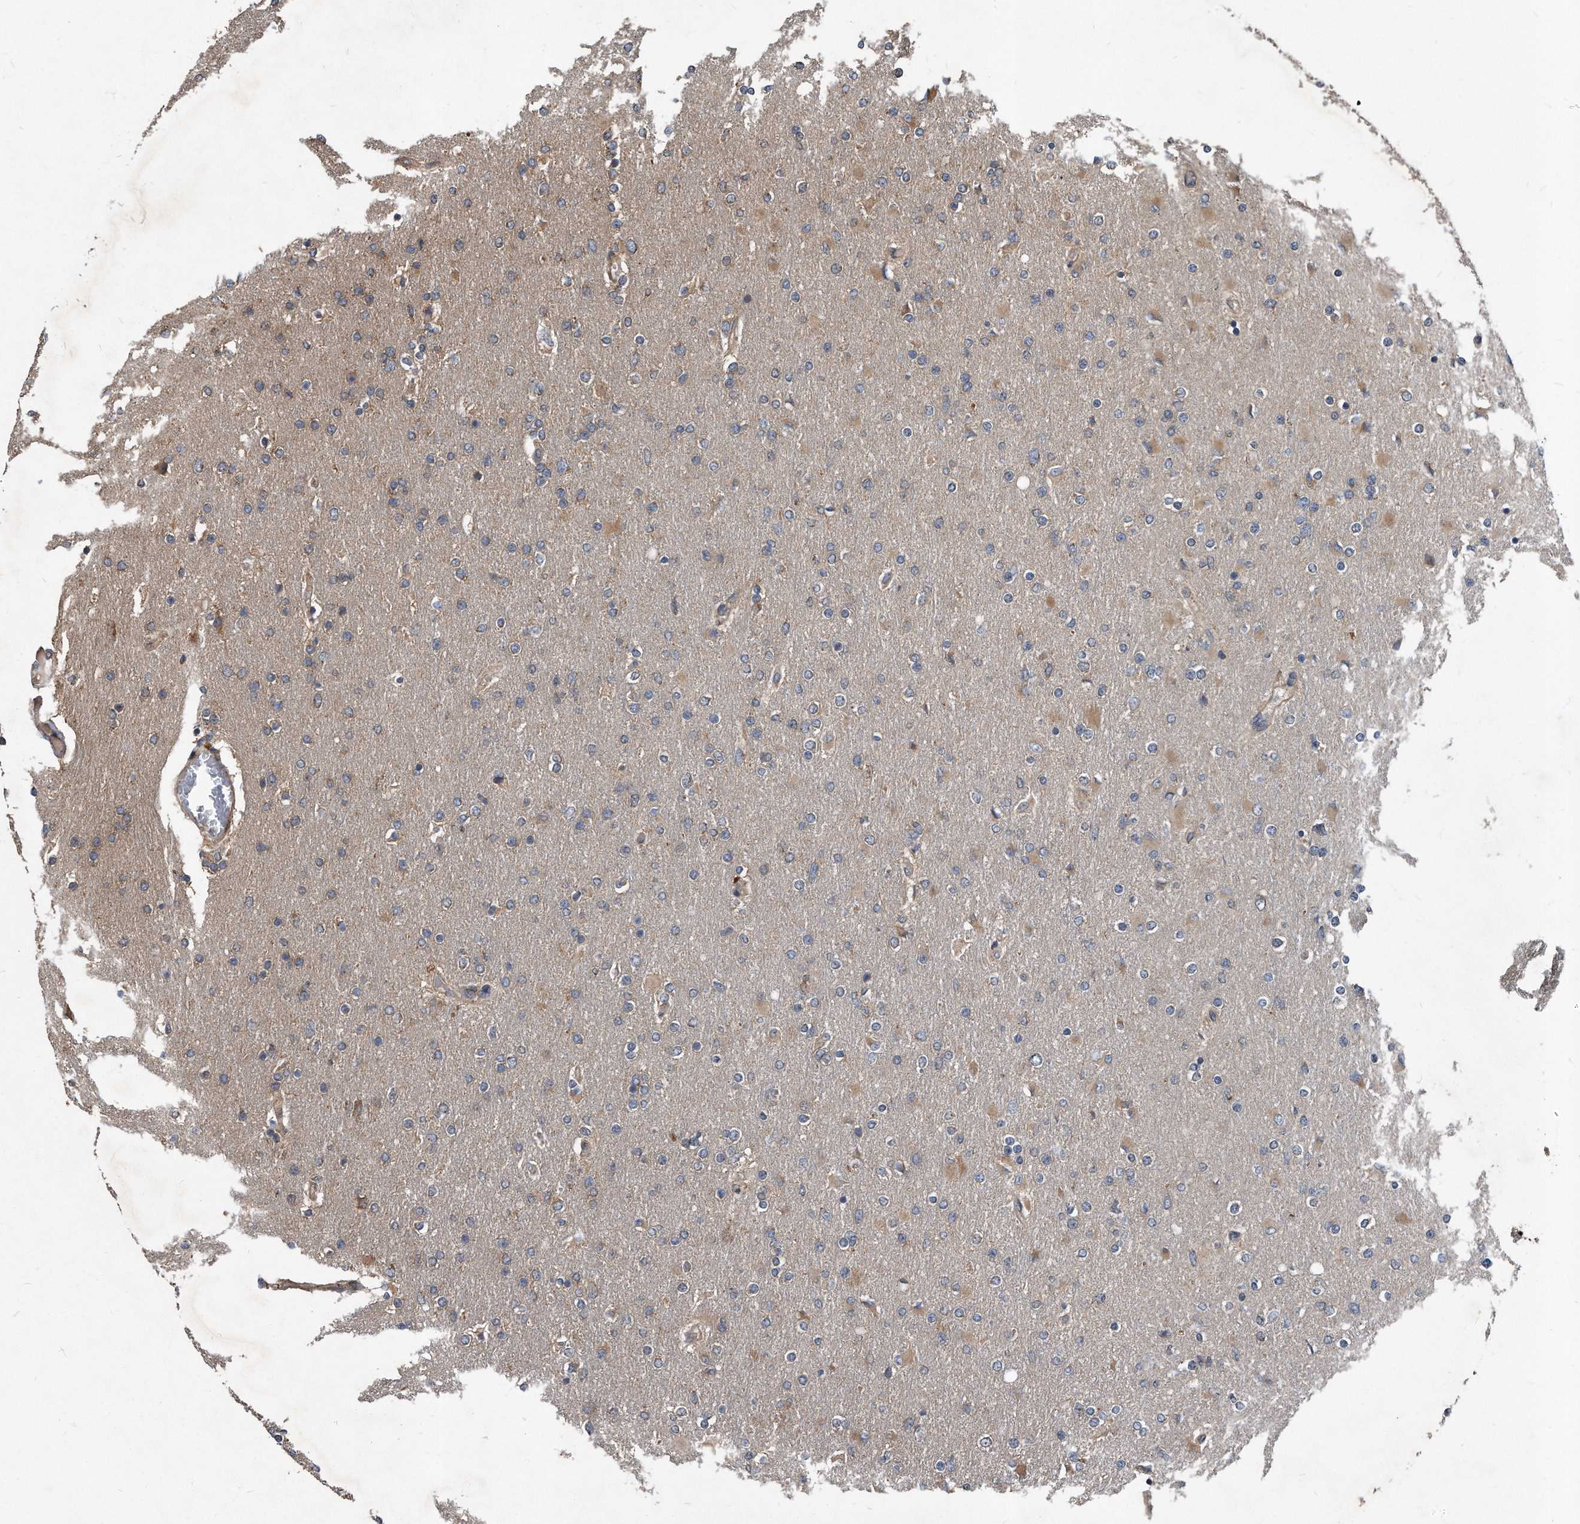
{"staining": {"intensity": "weak", "quantity": "<25%", "location": "cytoplasmic/membranous"}, "tissue": "glioma", "cell_type": "Tumor cells", "image_type": "cancer", "snomed": [{"axis": "morphology", "description": "Glioma, malignant, High grade"}, {"axis": "topography", "description": "Cerebral cortex"}], "caption": "Human malignant glioma (high-grade) stained for a protein using immunohistochemistry displays no positivity in tumor cells.", "gene": "FAM136A", "patient": {"sex": "female", "age": 36}}